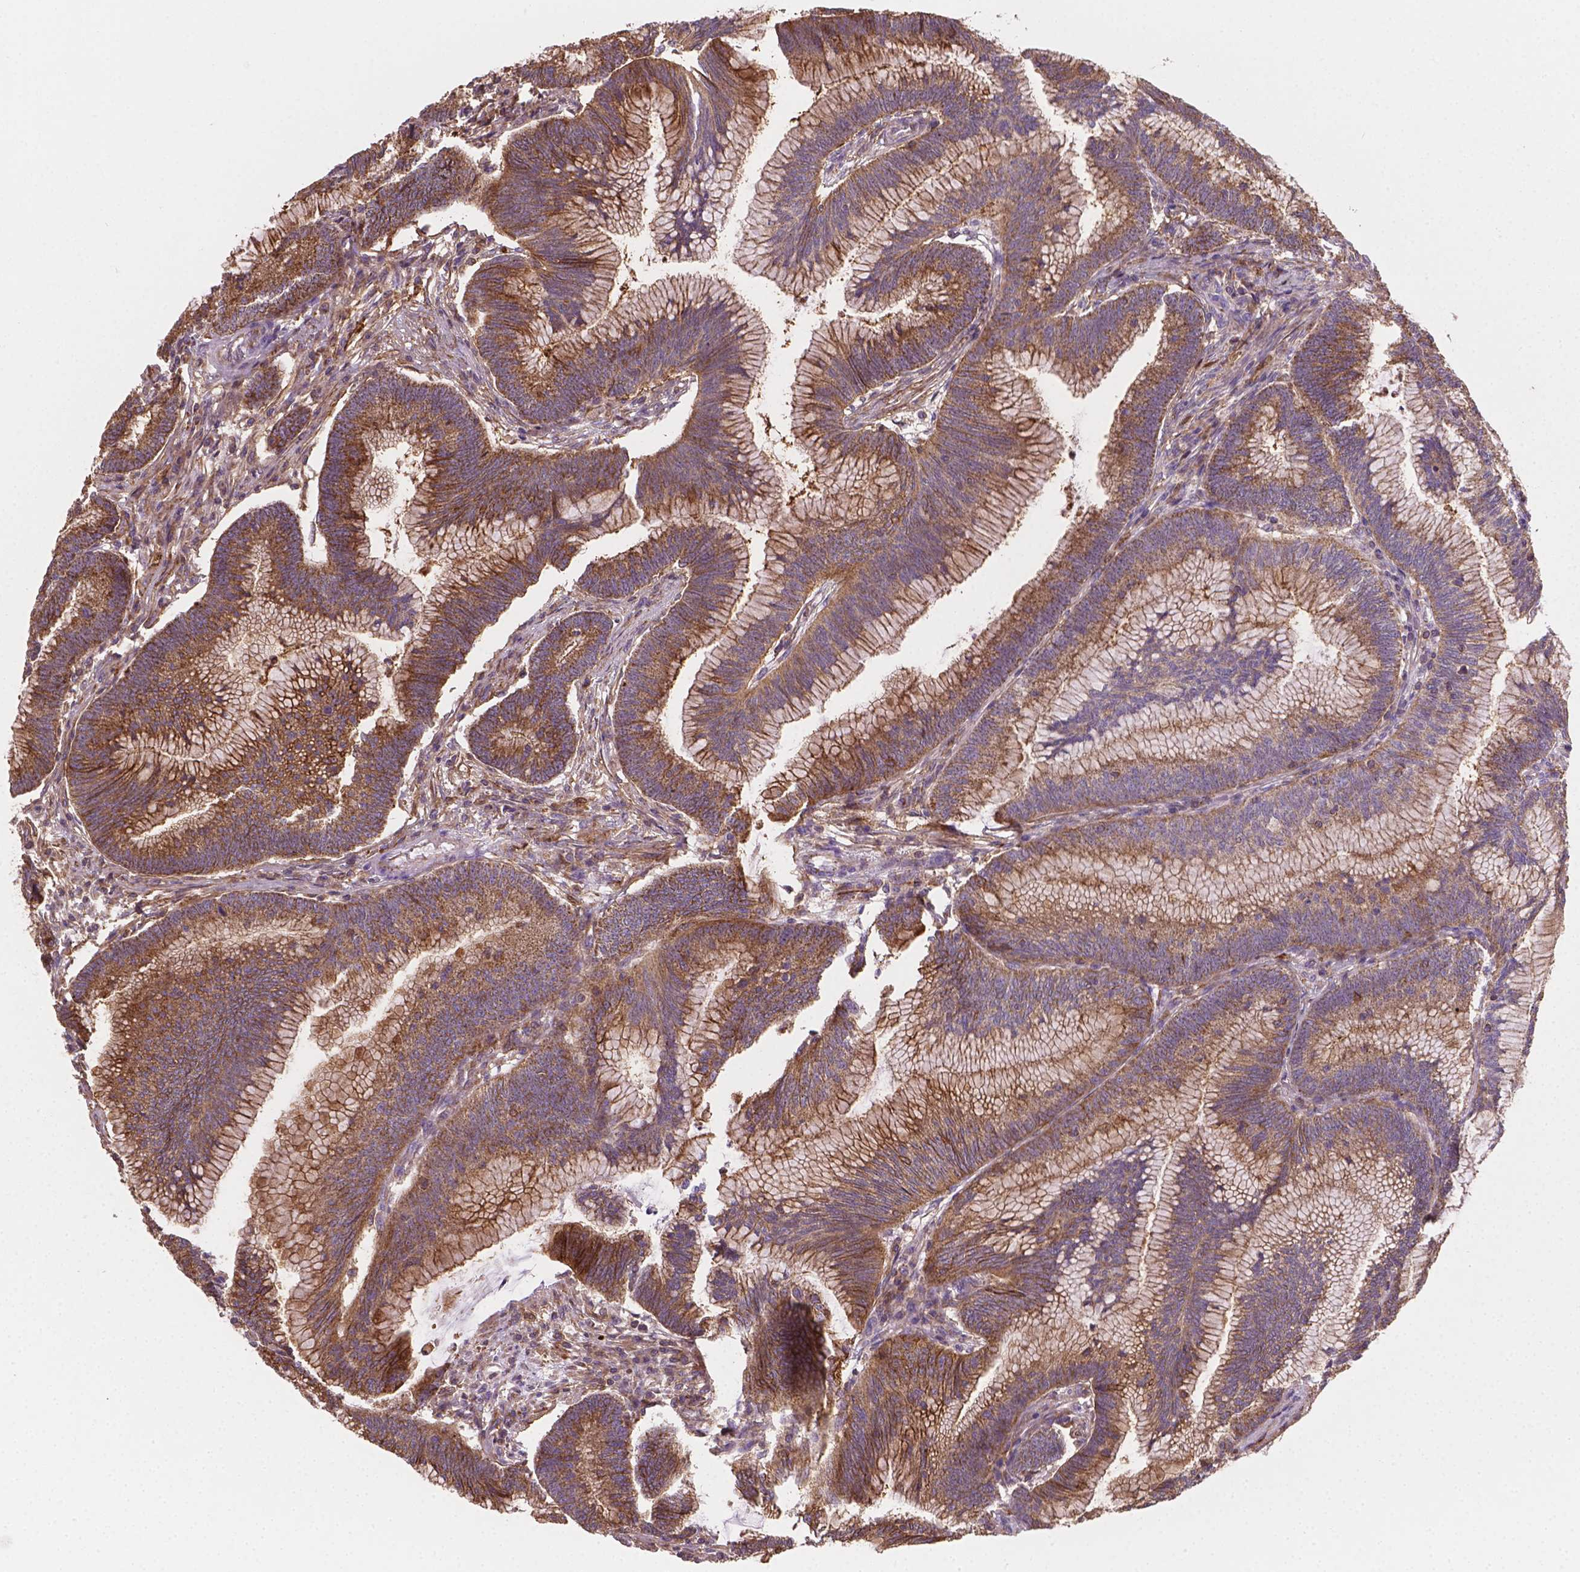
{"staining": {"intensity": "moderate", "quantity": ">75%", "location": "cytoplasmic/membranous"}, "tissue": "colorectal cancer", "cell_type": "Tumor cells", "image_type": "cancer", "snomed": [{"axis": "morphology", "description": "Adenocarcinoma, NOS"}, {"axis": "topography", "description": "Colon"}], "caption": "A photomicrograph of colorectal adenocarcinoma stained for a protein exhibits moderate cytoplasmic/membranous brown staining in tumor cells.", "gene": "TCAF1", "patient": {"sex": "female", "age": 78}}